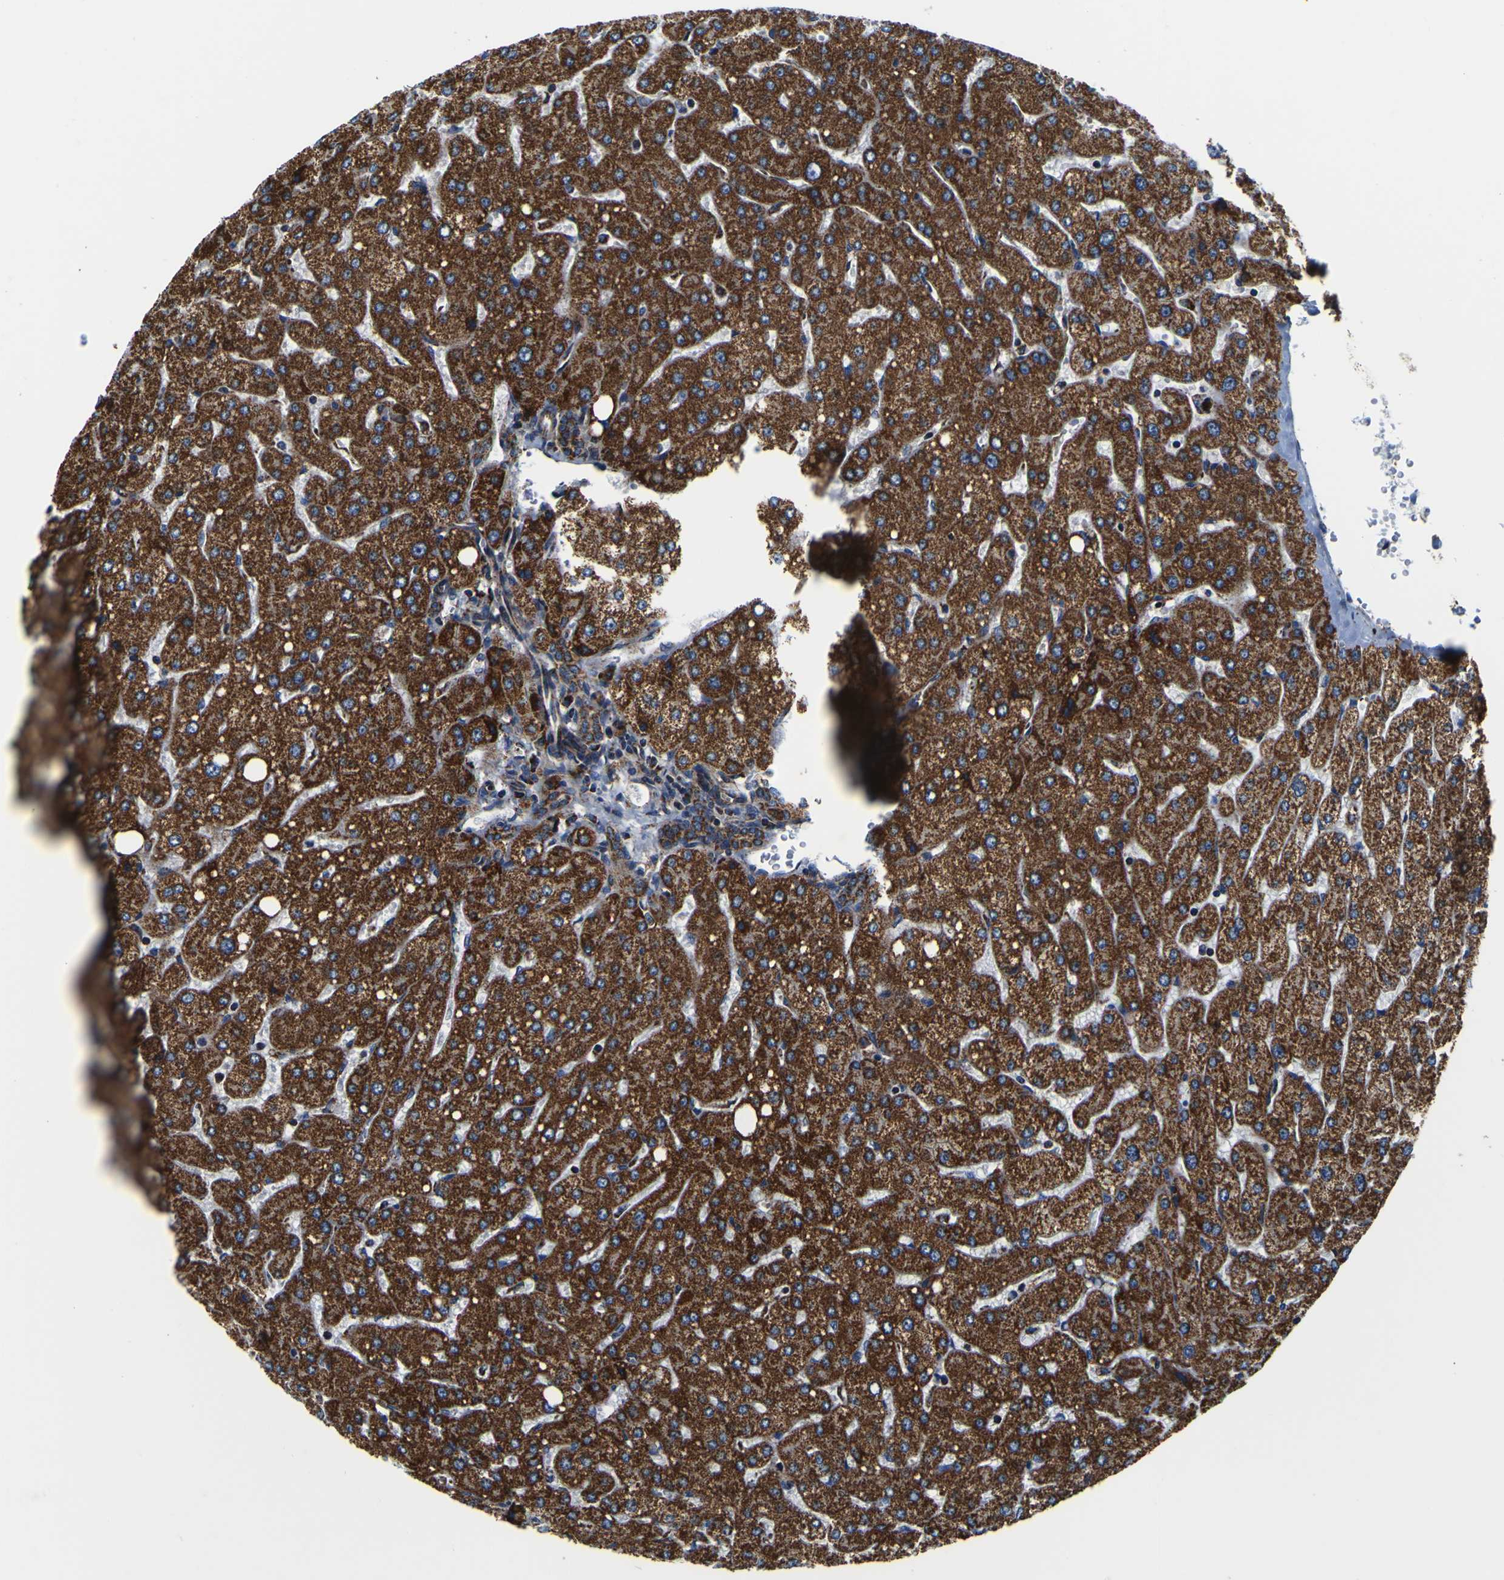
{"staining": {"intensity": "moderate", "quantity": ">75%", "location": "cytoplasmic/membranous"}, "tissue": "liver", "cell_type": "Cholangiocytes", "image_type": "normal", "snomed": [{"axis": "morphology", "description": "Normal tissue, NOS"}, {"axis": "topography", "description": "Liver"}], "caption": "Immunohistochemistry (DAB (3,3'-diaminobenzidine)) staining of normal liver displays moderate cytoplasmic/membranous protein staining in about >75% of cholangiocytes.", "gene": "PTRH2", "patient": {"sex": "male", "age": 55}}